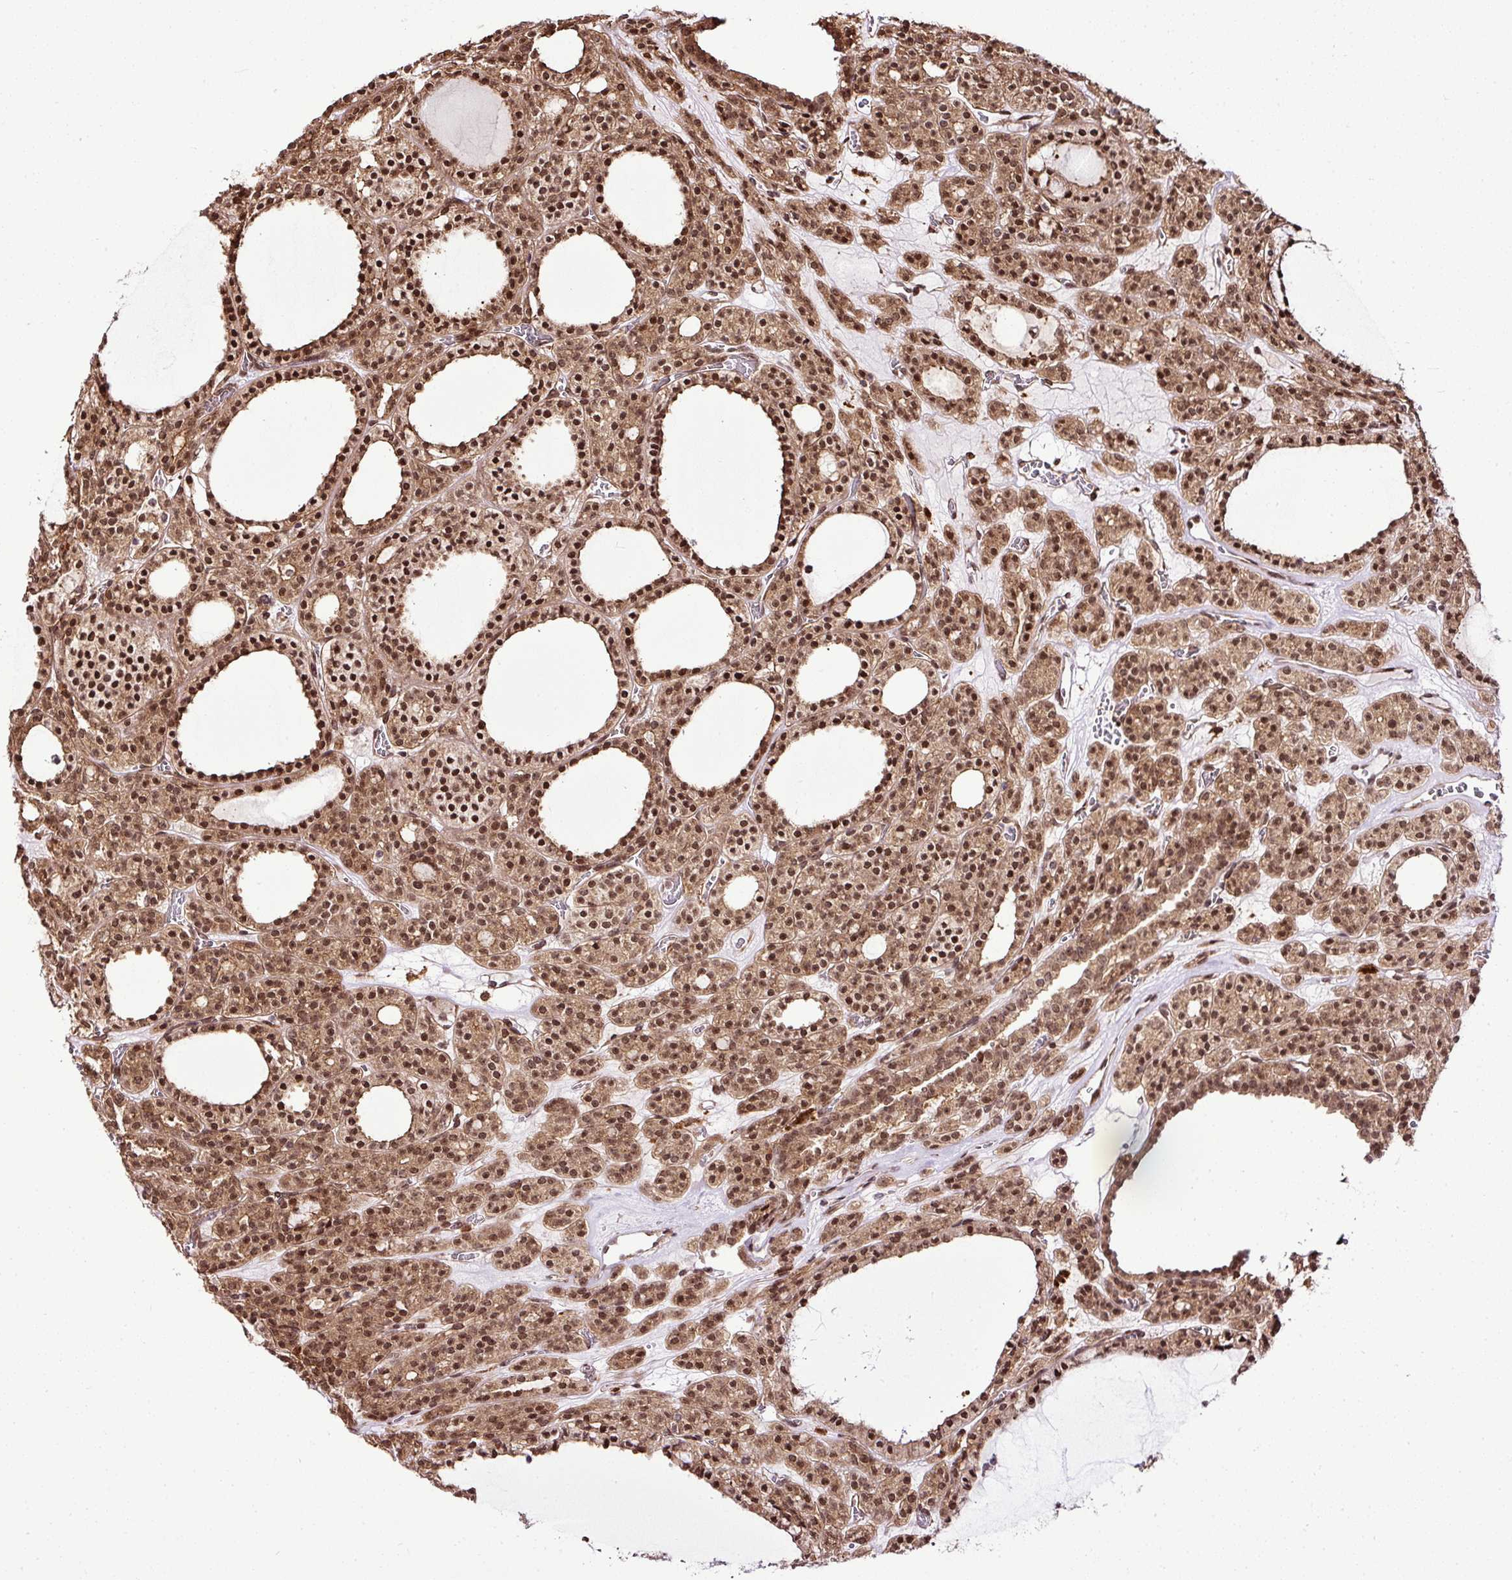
{"staining": {"intensity": "strong", "quantity": ">75%", "location": "cytoplasmic/membranous,nuclear"}, "tissue": "thyroid cancer", "cell_type": "Tumor cells", "image_type": "cancer", "snomed": [{"axis": "morphology", "description": "Follicular adenoma carcinoma, NOS"}, {"axis": "topography", "description": "Thyroid gland"}], "caption": "An immunohistochemistry (IHC) histopathology image of neoplastic tissue is shown. Protein staining in brown shows strong cytoplasmic/membranous and nuclear positivity in thyroid cancer within tumor cells. (IHC, brightfield microscopy, high magnification).", "gene": "FAM153A", "patient": {"sex": "female", "age": 63}}